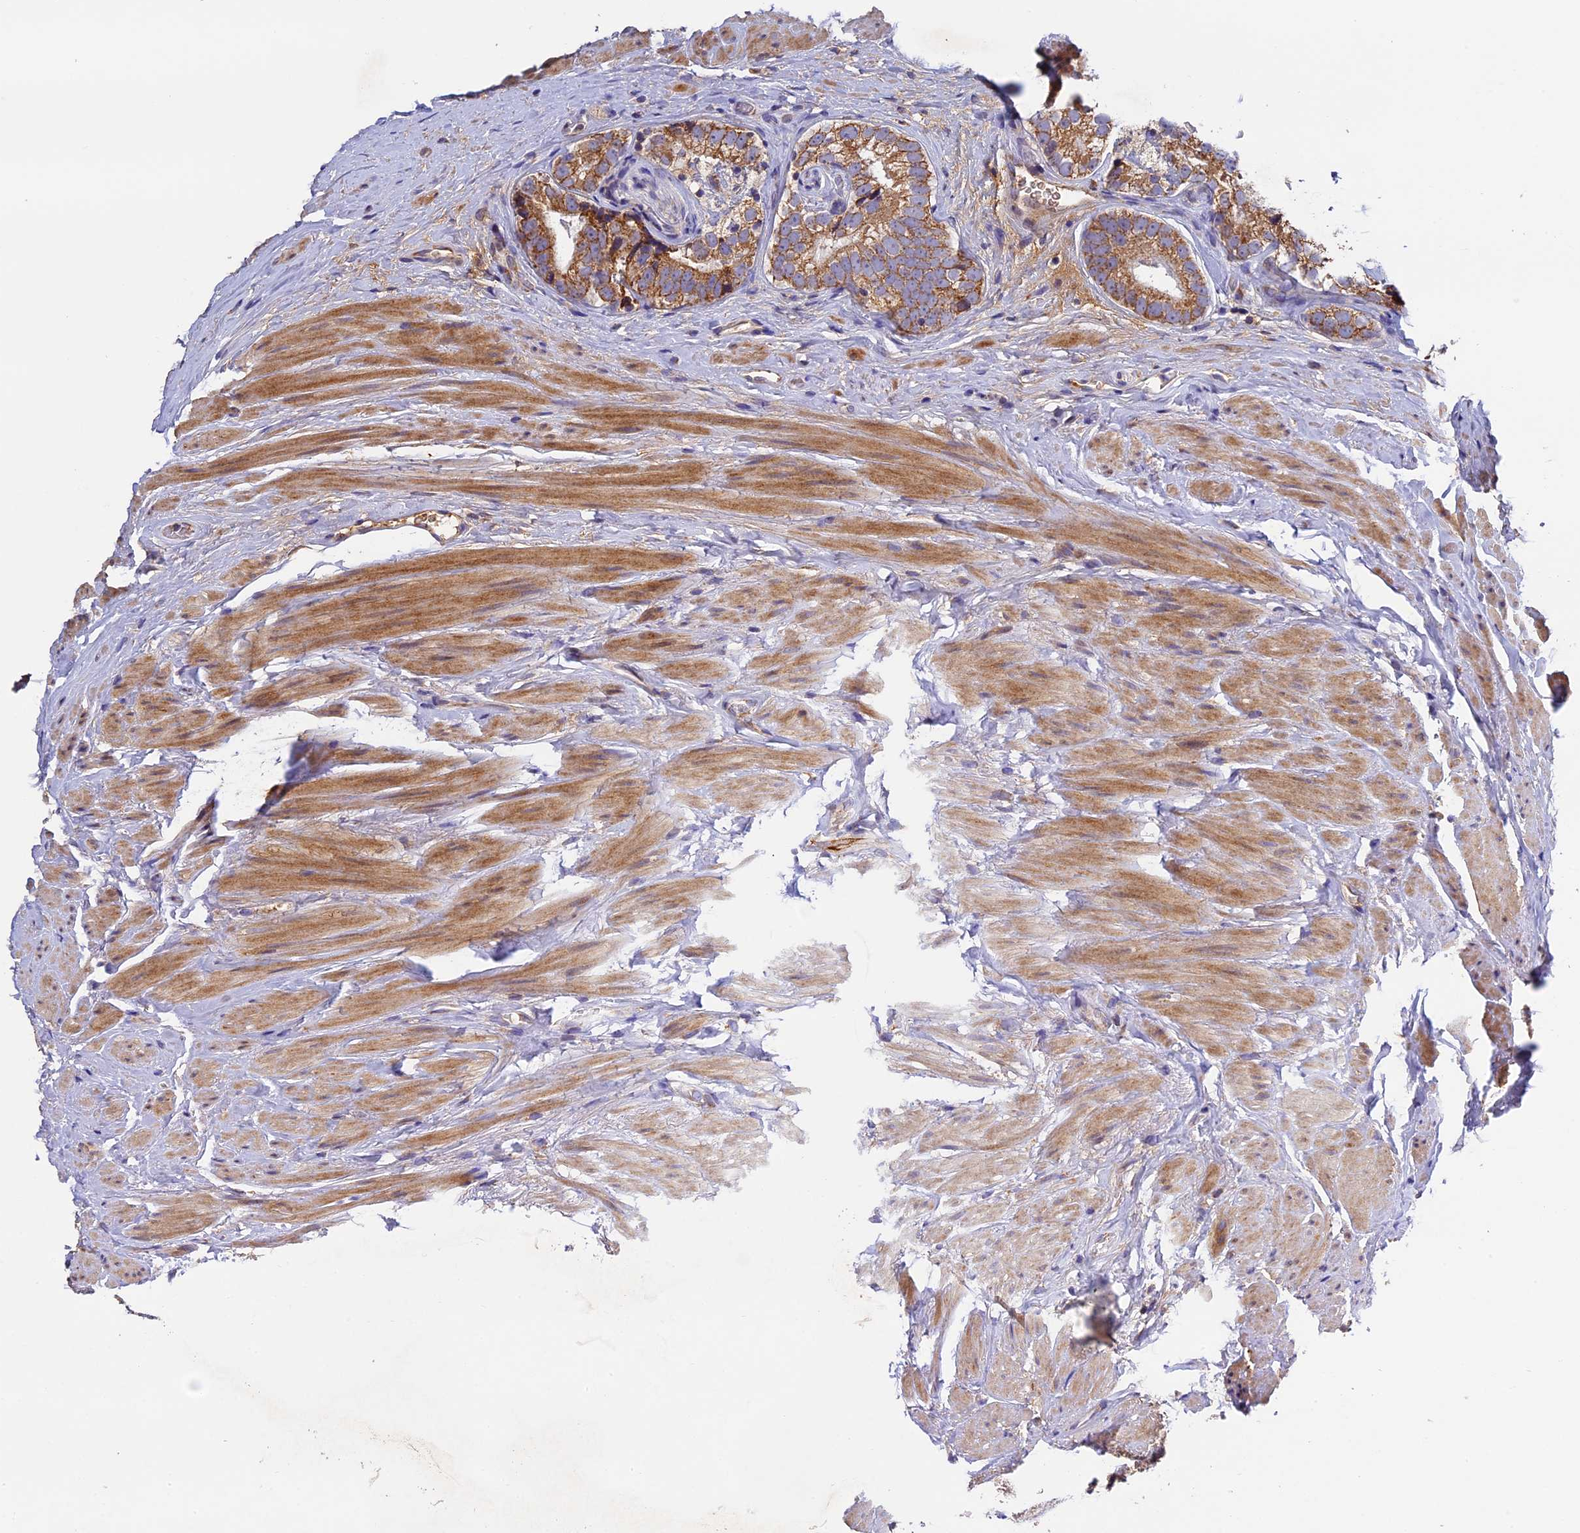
{"staining": {"intensity": "moderate", "quantity": ">75%", "location": "cytoplasmic/membranous"}, "tissue": "prostate cancer", "cell_type": "Tumor cells", "image_type": "cancer", "snomed": [{"axis": "morphology", "description": "Adenocarcinoma, High grade"}, {"axis": "topography", "description": "Prostate"}], "caption": "Prostate cancer (high-grade adenocarcinoma) was stained to show a protein in brown. There is medium levels of moderate cytoplasmic/membranous staining in about >75% of tumor cells. The protein is stained brown, and the nuclei are stained in blue (DAB (3,3'-diaminobenzidine) IHC with brightfield microscopy, high magnification).", "gene": "OCEL1", "patient": {"sex": "male", "age": 56}}